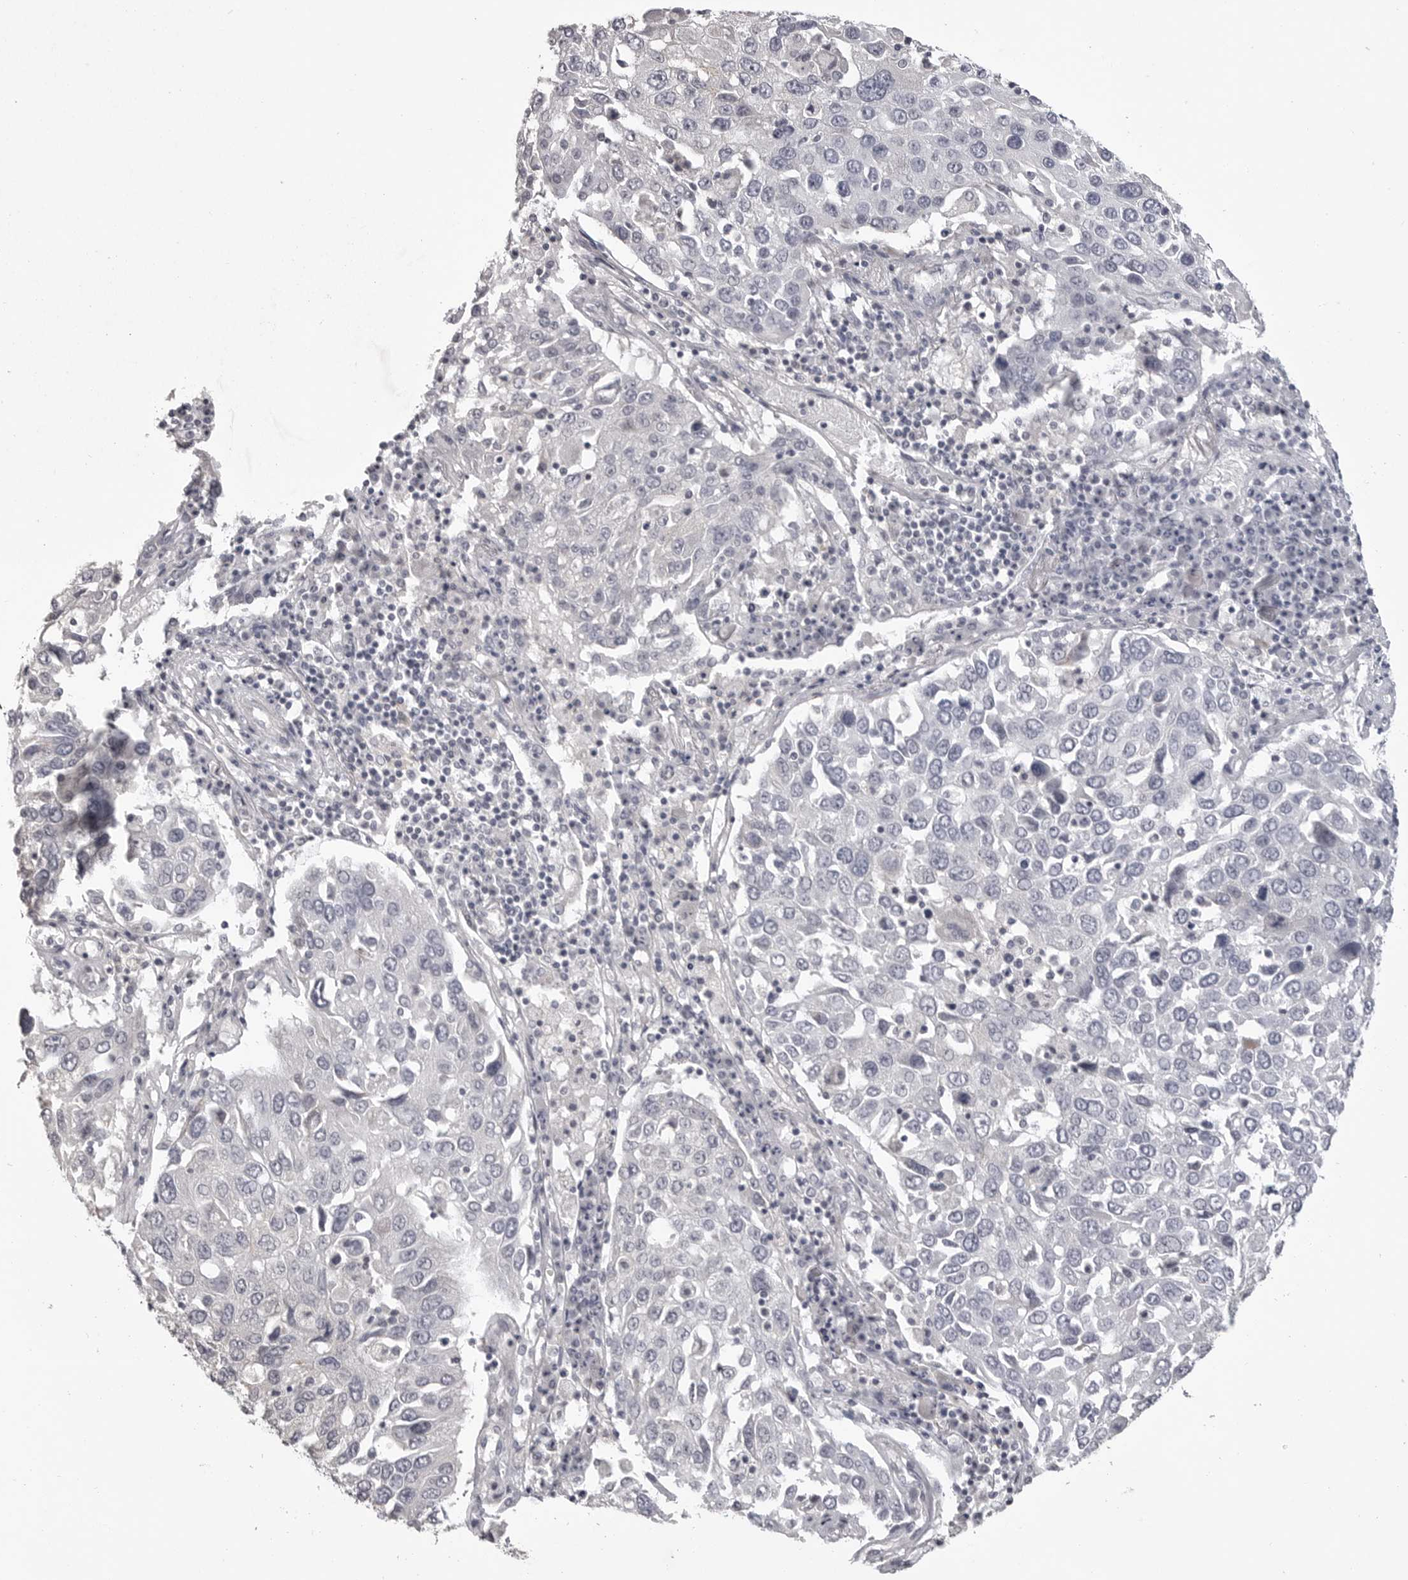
{"staining": {"intensity": "negative", "quantity": "none", "location": "none"}, "tissue": "lung cancer", "cell_type": "Tumor cells", "image_type": "cancer", "snomed": [{"axis": "morphology", "description": "Squamous cell carcinoma, NOS"}, {"axis": "topography", "description": "Lung"}], "caption": "Immunohistochemistry (IHC) of squamous cell carcinoma (lung) shows no positivity in tumor cells. (Brightfield microscopy of DAB IHC at high magnification).", "gene": "GPN2", "patient": {"sex": "male", "age": 65}}